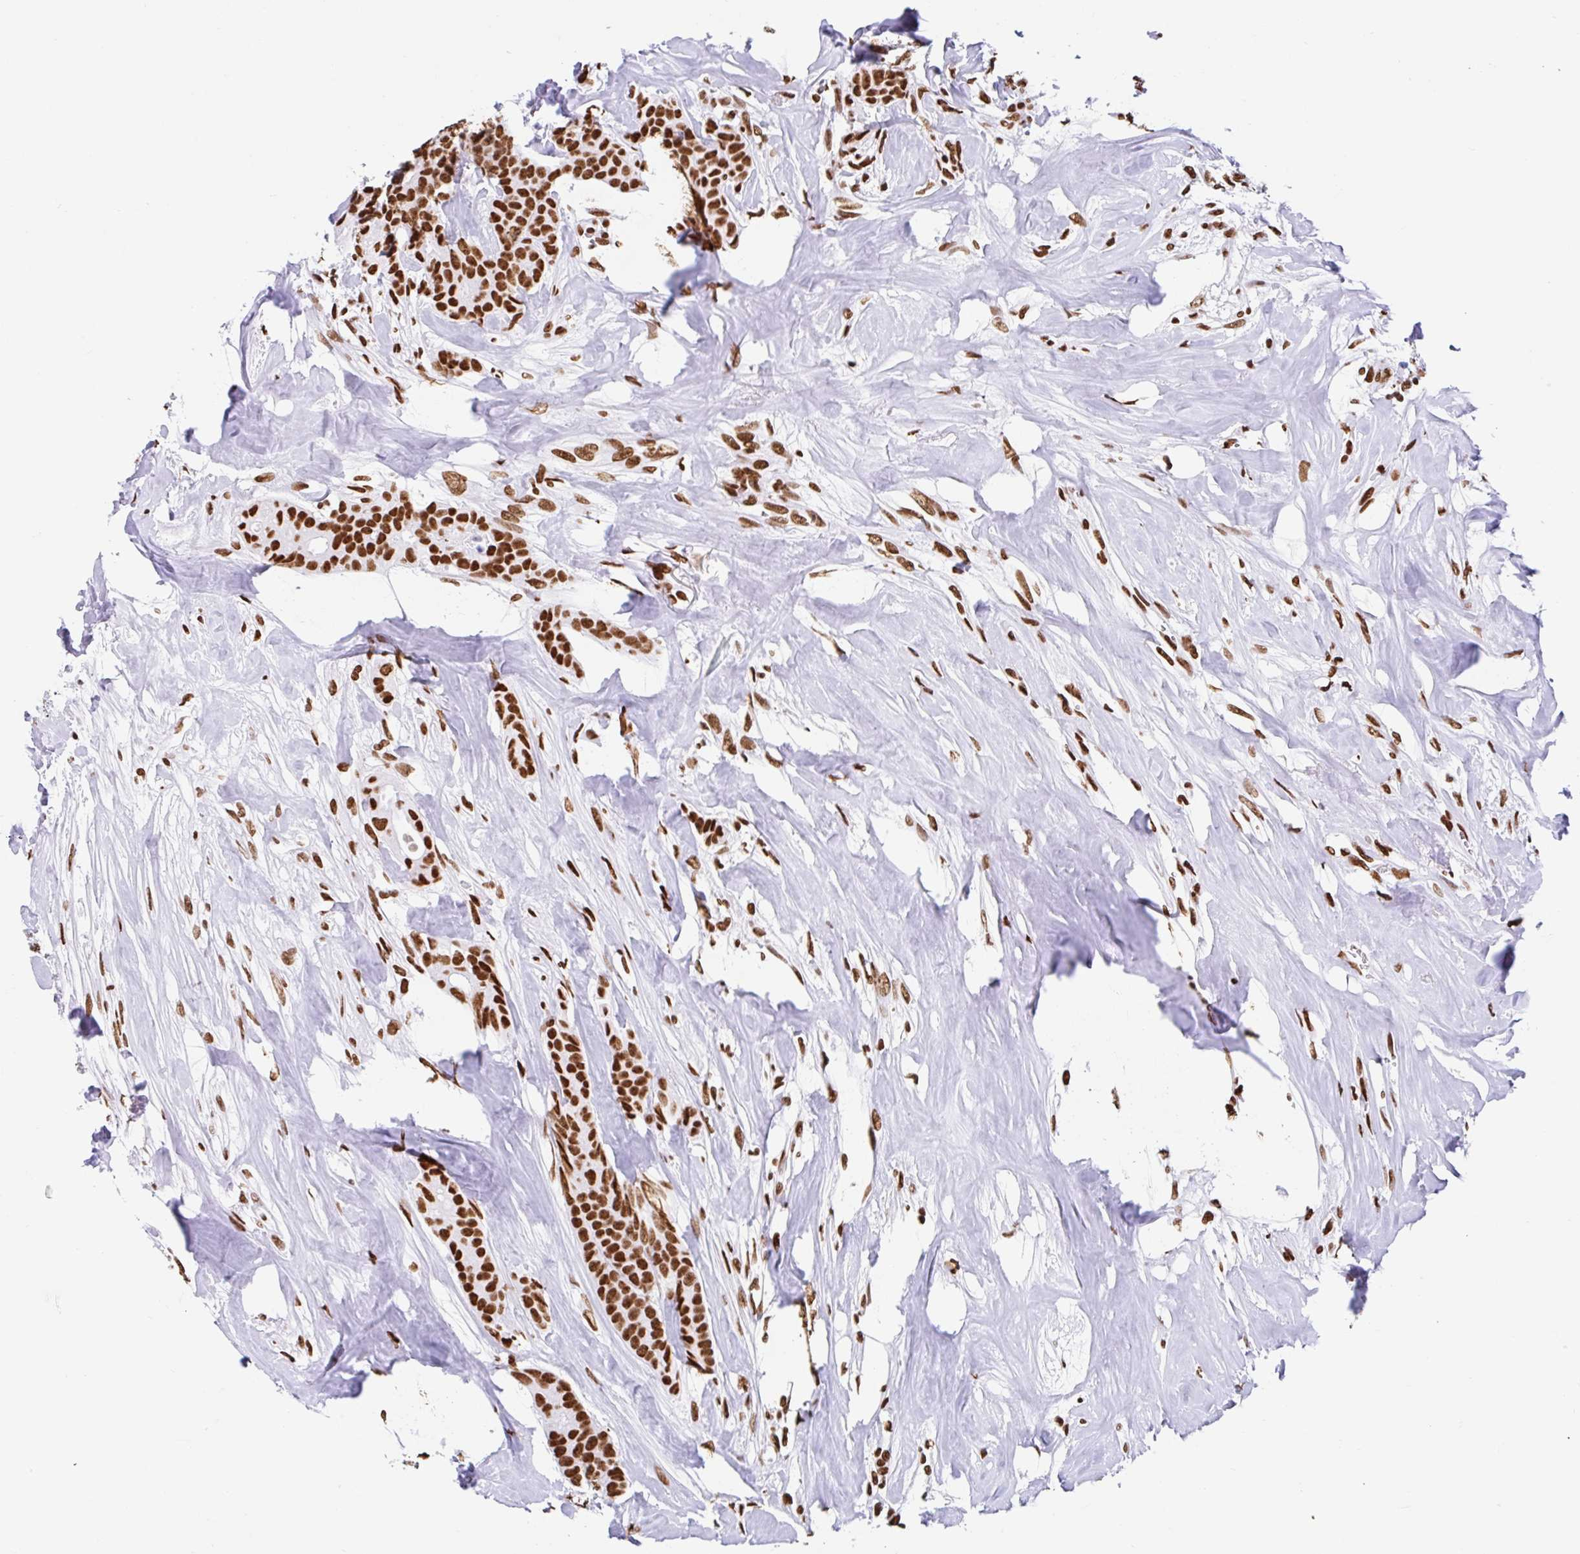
{"staining": {"intensity": "strong", "quantity": ">75%", "location": "nuclear"}, "tissue": "breast cancer", "cell_type": "Tumor cells", "image_type": "cancer", "snomed": [{"axis": "morphology", "description": "Duct carcinoma"}, {"axis": "topography", "description": "Breast"}], "caption": "High-magnification brightfield microscopy of breast infiltrating ductal carcinoma stained with DAB (3,3'-diaminobenzidine) (brown) and counterstained with hematoxylin (blue). tumor cells exhibit strong nuclear staining is seen in approximately>75% of cells.", "gene": "KHDRBS1", "patient": {"sex": "female", "age": 84}}